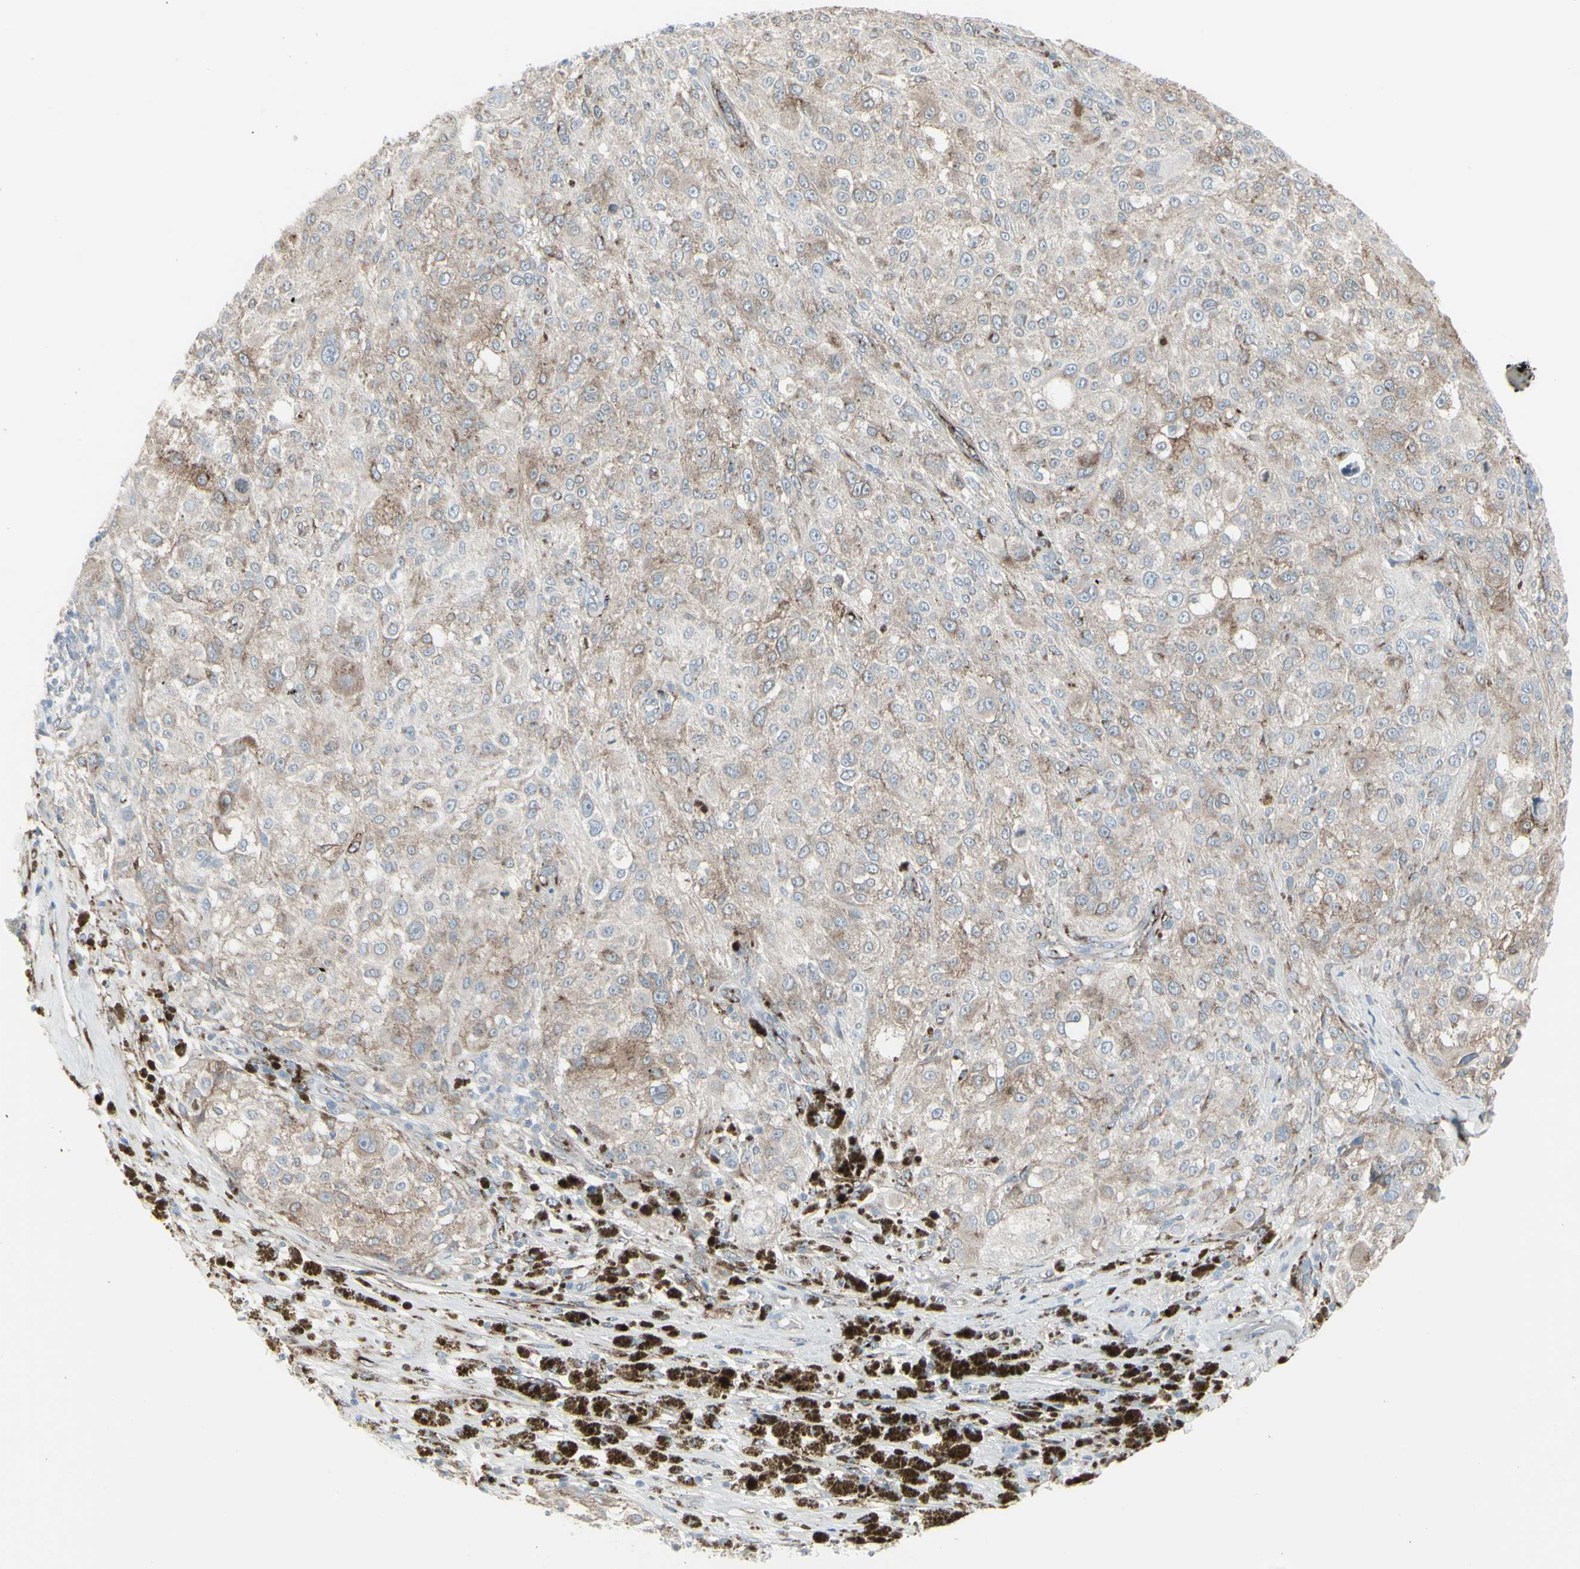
{"staining": {"intensity": "weak", "quantity": ">75%", "location": "cytoplasmic/membranous"}, "tissue": "melanoma", "cell_type": "Tumor cells", "image_type": "cancer", "snomed": [{"axis": "morphology", "description": "Necrosis, NOS"}, {"axis": "morphology", "description": "Malignant melanoma, NOS"}, {"axis": "topography", "description": "Skin"}], "caption": "DAB (3,3'-diaminobenzidine) immunohistochemical staining of melanoma demonstrates weak cytoplasmic/membranous protein positivity in about >75% of tumor cells. (DAB IHC, brown staining for protein, blue staining for nuclei).", "gene": "GJA1", "patient": {"sex": "female", "age": 87}}